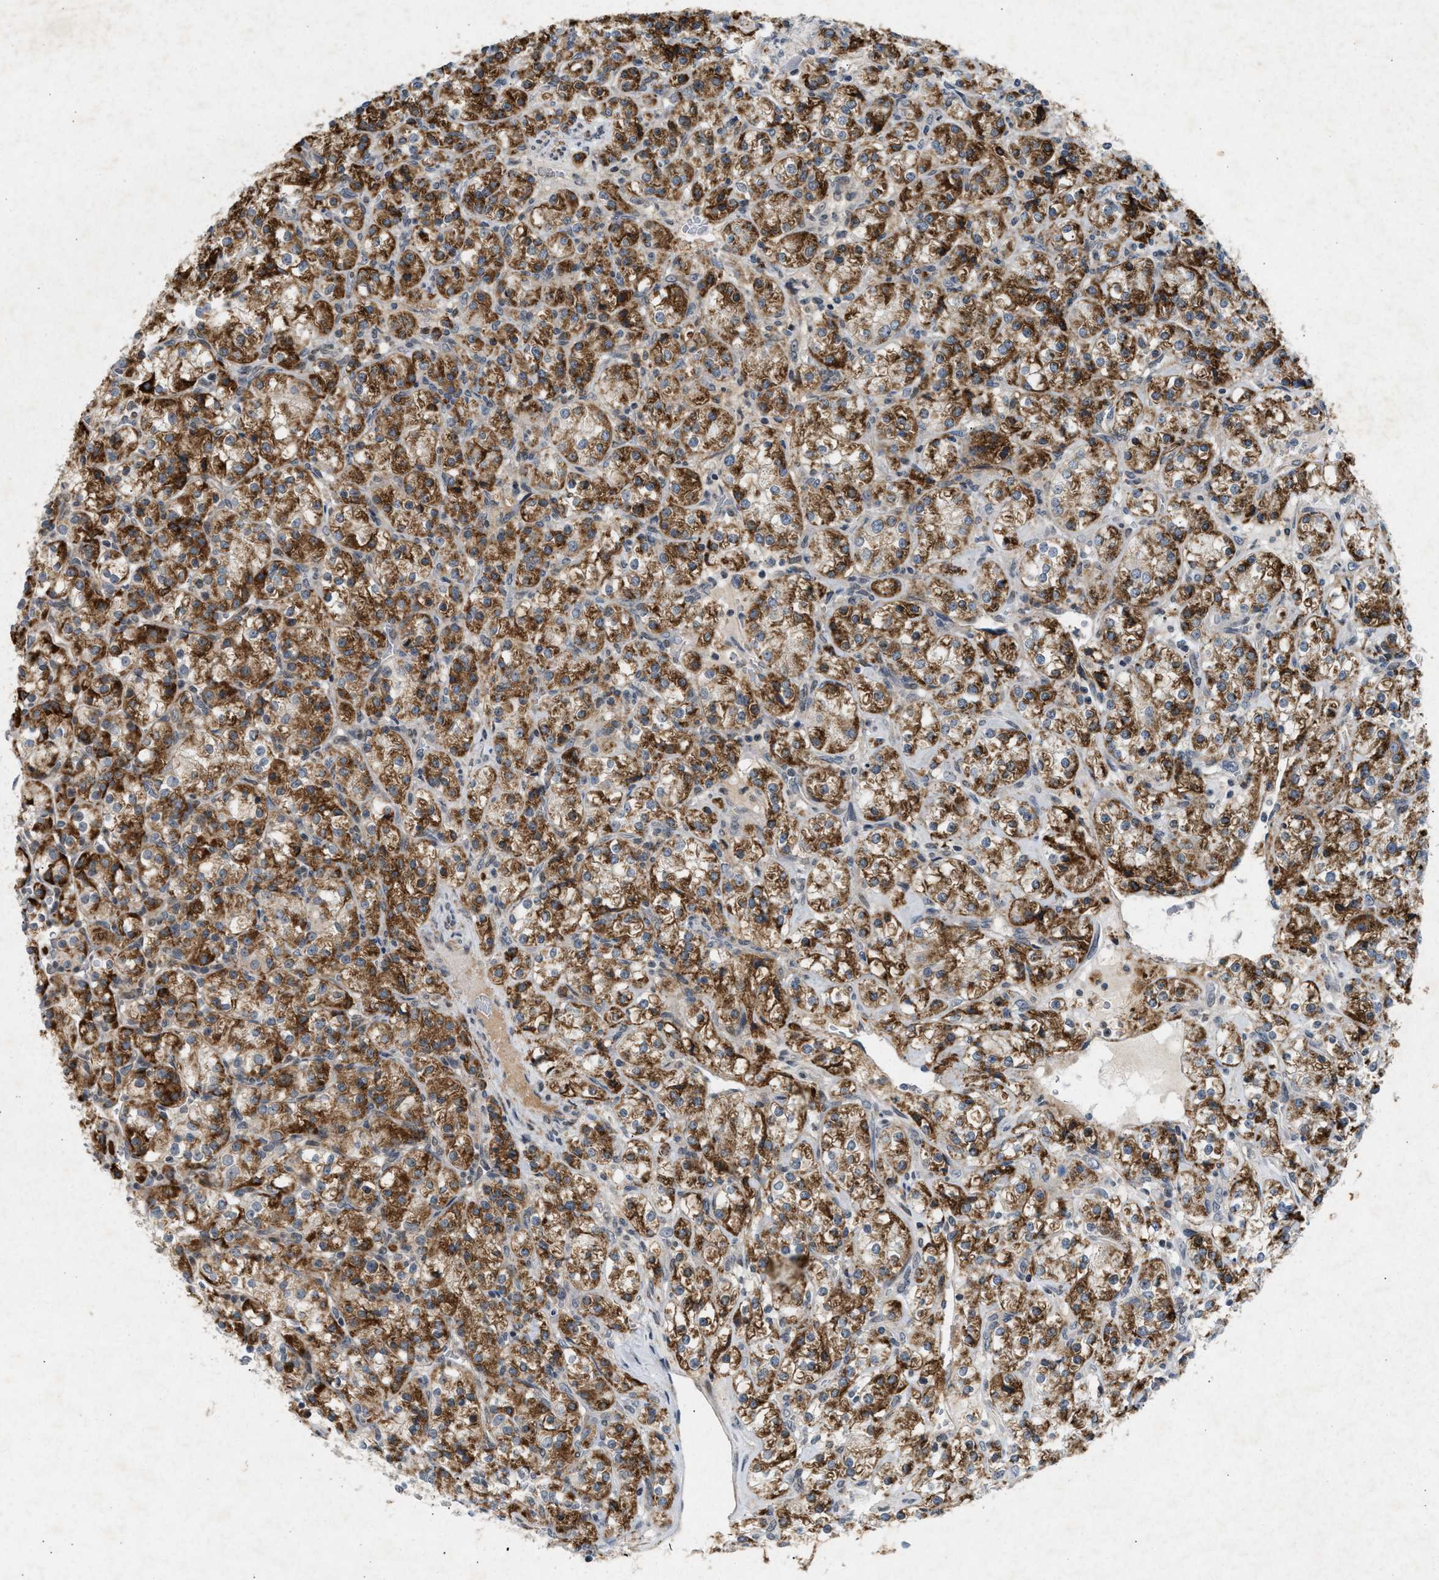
{"staining": {"intensity": "strong", "quantity": ">75%", "location": "cytoplasmic/membranous"}, "tissue": "renal cancer", "cell_type": "Tumor cells", "image_type": "cancer", "snomed": [{"axis": "morphology", "description": "Adenocarcinoma, NOS"}, {"axis": "topography", "description": "Kidney"}], "caption": "This micrograph displays immunohistochemistry (IHC) staining of human renal cancer (adenocarcinoma), with high strong cytoplasmic/membranous expression in about >75% of tumor cells.", "gene": "ZPR1", "patient": {"sex": "male", "age": 77}}